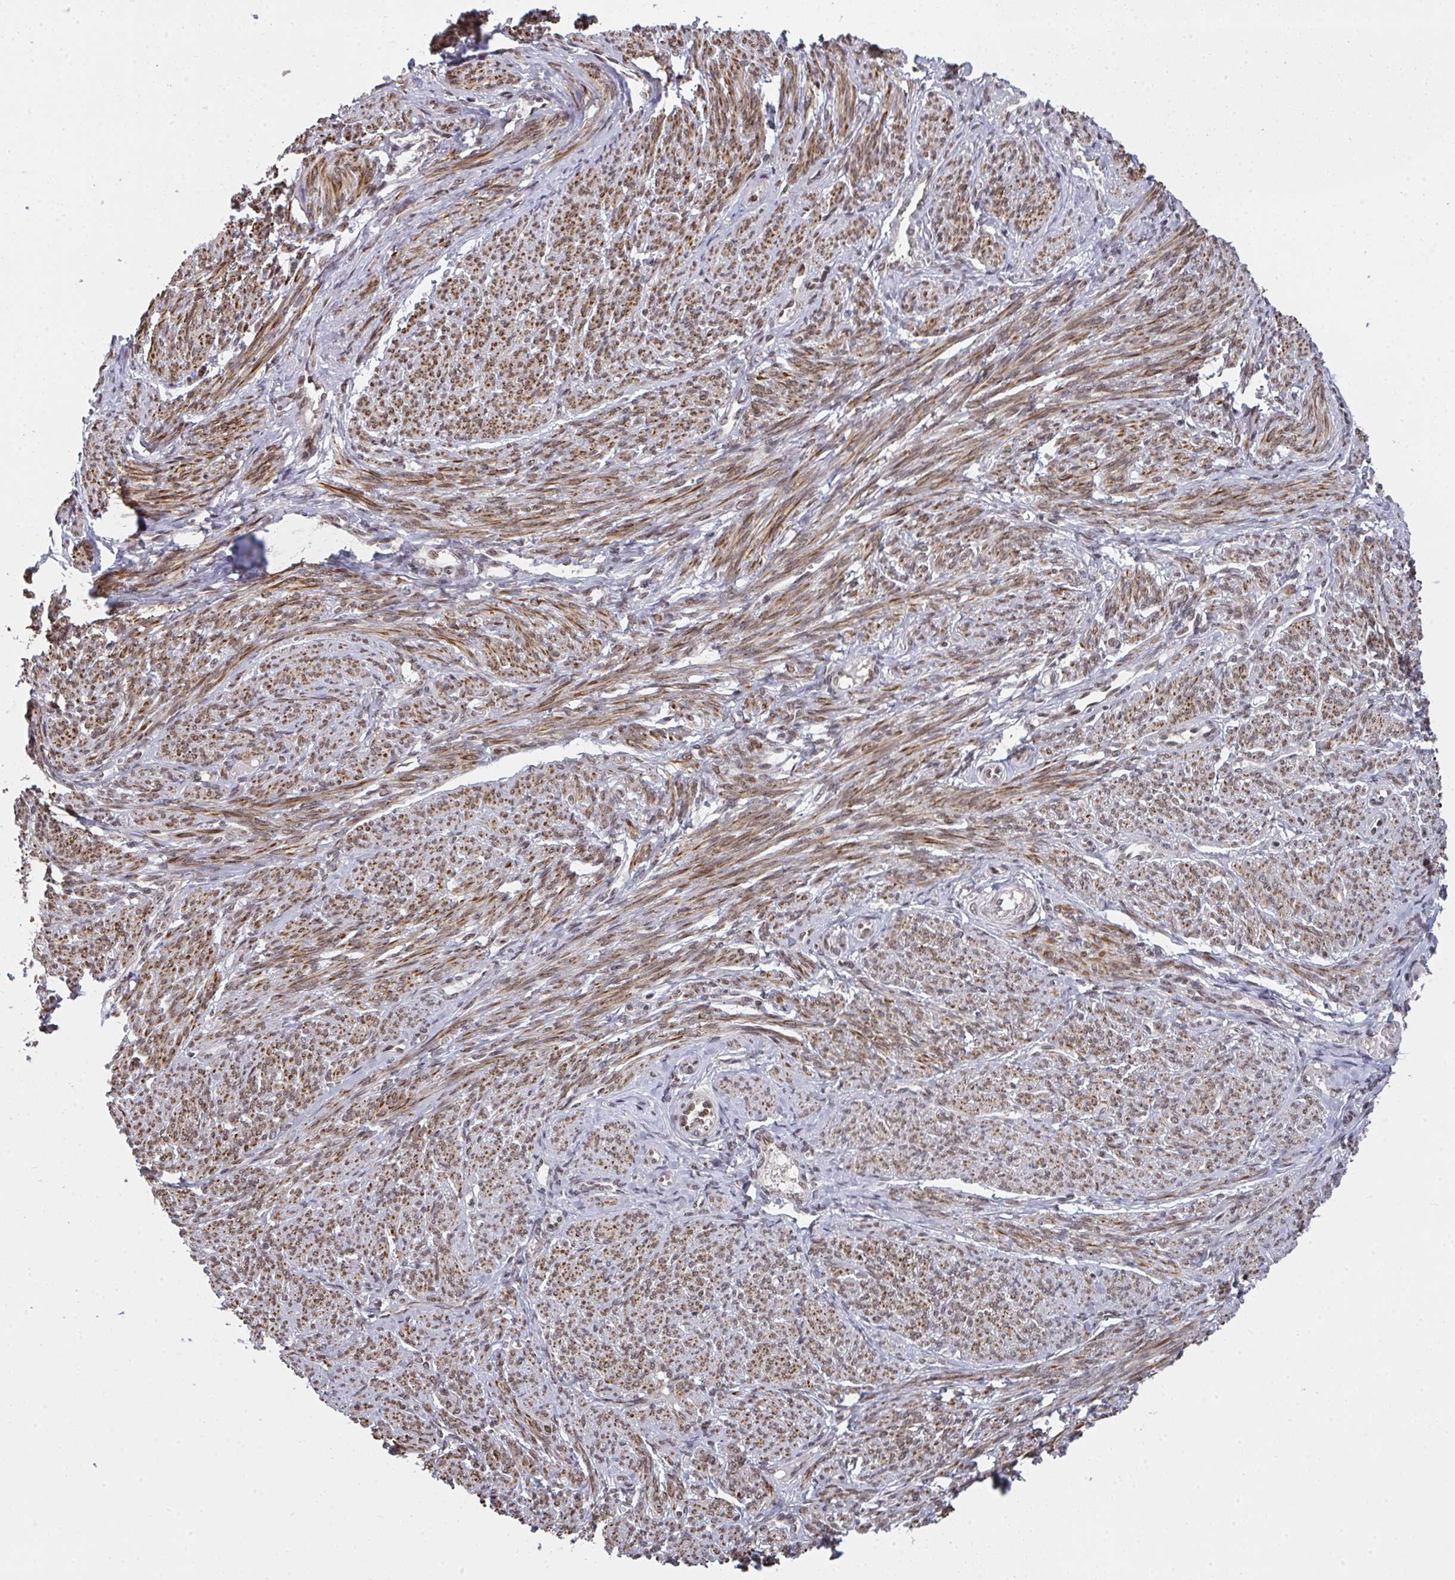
{"staining": {"intensity": "moderate", "quantity": ">75%", "location": "cytoplasmic/membranous,nuclear"}, "tissue": "smooth muscle", "cell_type": "Smooth muscle cells", "image_type": "normal", "snomed": [{"axis": "morphology", "description": "Normal tissue, NOS"}, {"axis": "topography", "description": "Smooth muscle"}], "caption": "Immunohistochemistry staining of normal smooth muscle, which displays medium levels of moderate cytoplasmic/membranous,nuclear positivity in about >75% of smooth muscle cells indicating moderate cytoplasmic/membranous,nuclear protein positivity. The staining was performed using DAB (brown) for protein detection and nuclei were counterstained in hematoxylin (blue).", "gene": "UXT", "patient": {"sex": "female", "age": 65}}